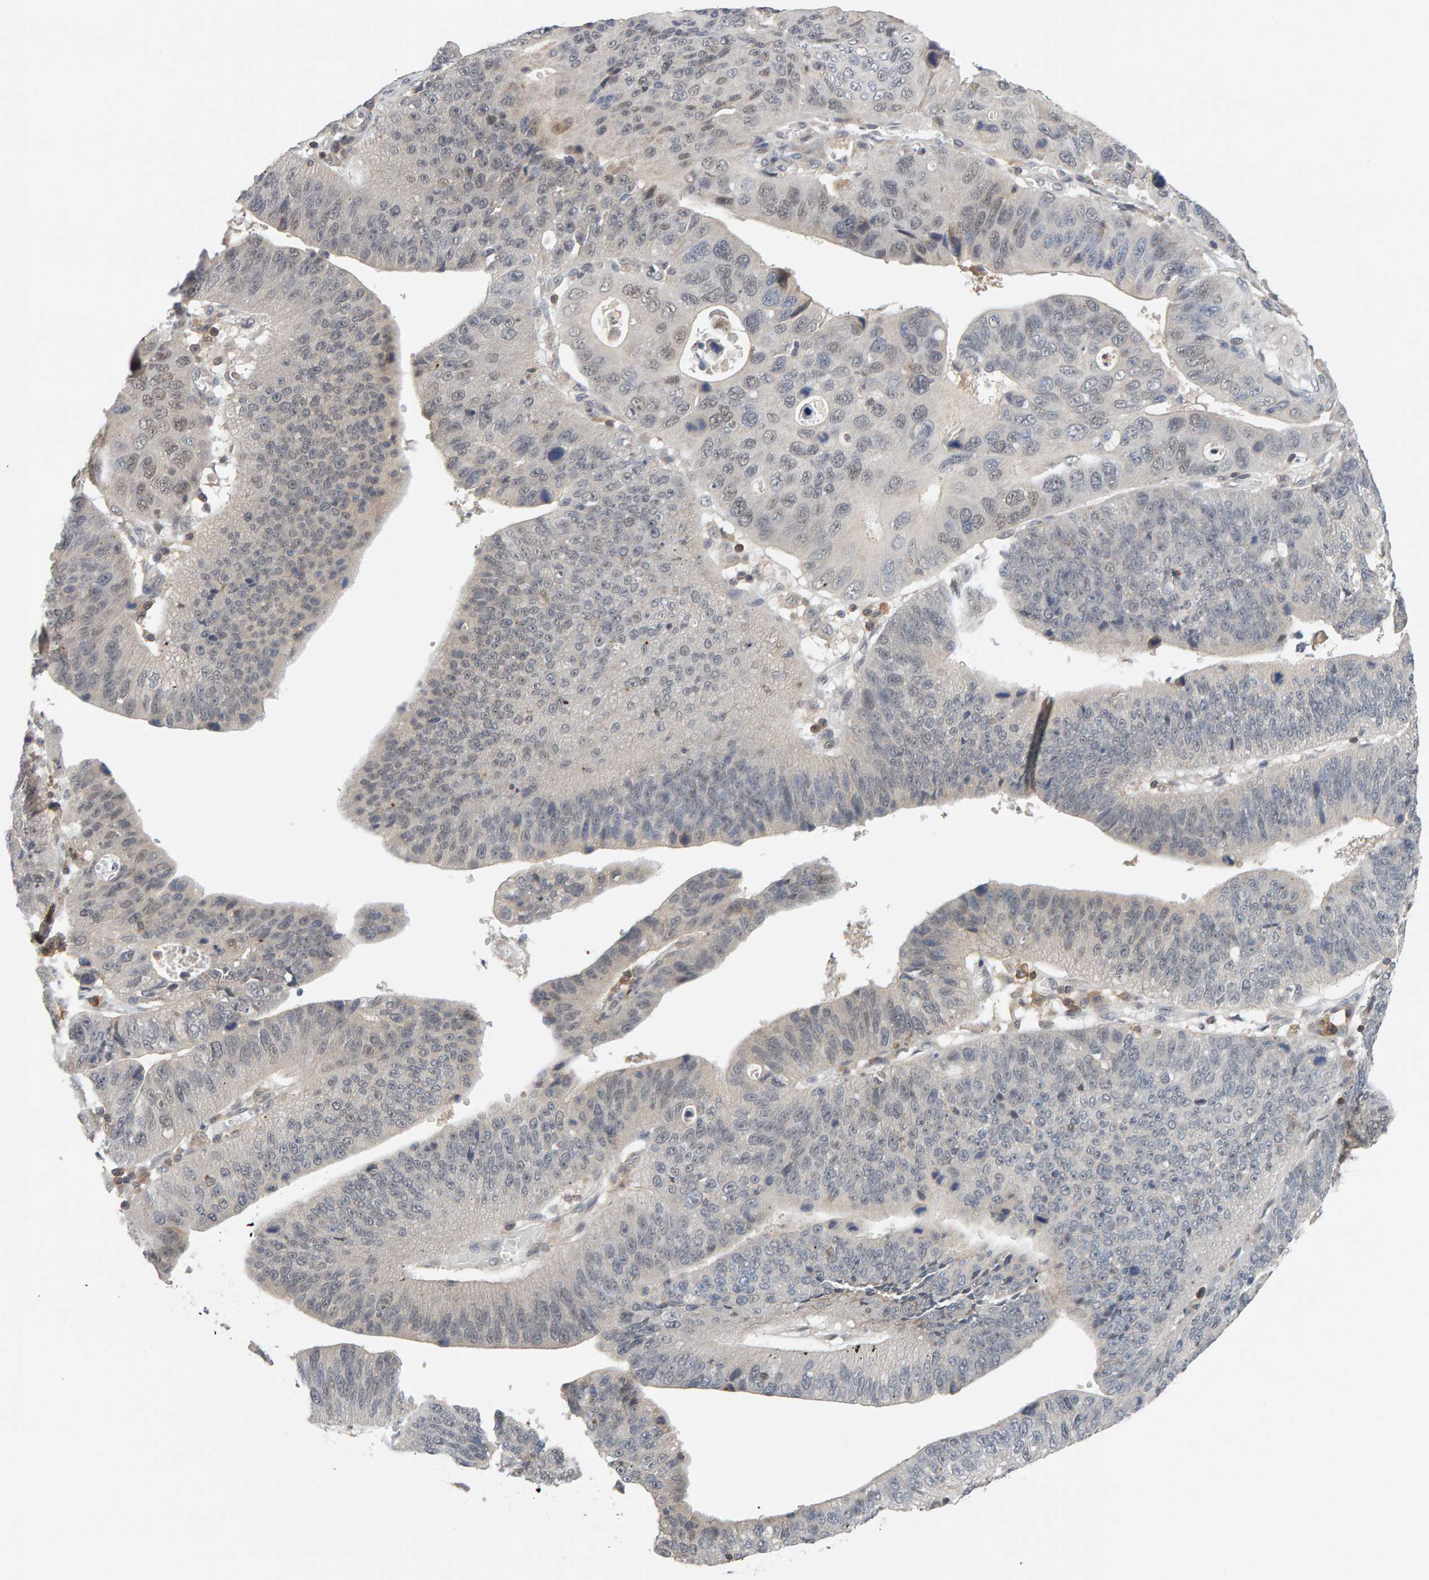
{"staining": {"intensity": "weak", "quantity": "<25%", "location": "nuclear"}, "tissue": "stomach cancer", "cell_type": "Tumor cells", "image_type": "cancer", "snomed": [{"axis": "morphology", "description": "Adenocarcinoma, NOS"}, {"axis": "topography", "description": "Stomach"}], "caption": "A histopathology image of stomach cancer stained for a protein displays no brown staining in tumor cells.", "gene": "NUDCD1", "patient": {"sex": "male", "age": 59}}